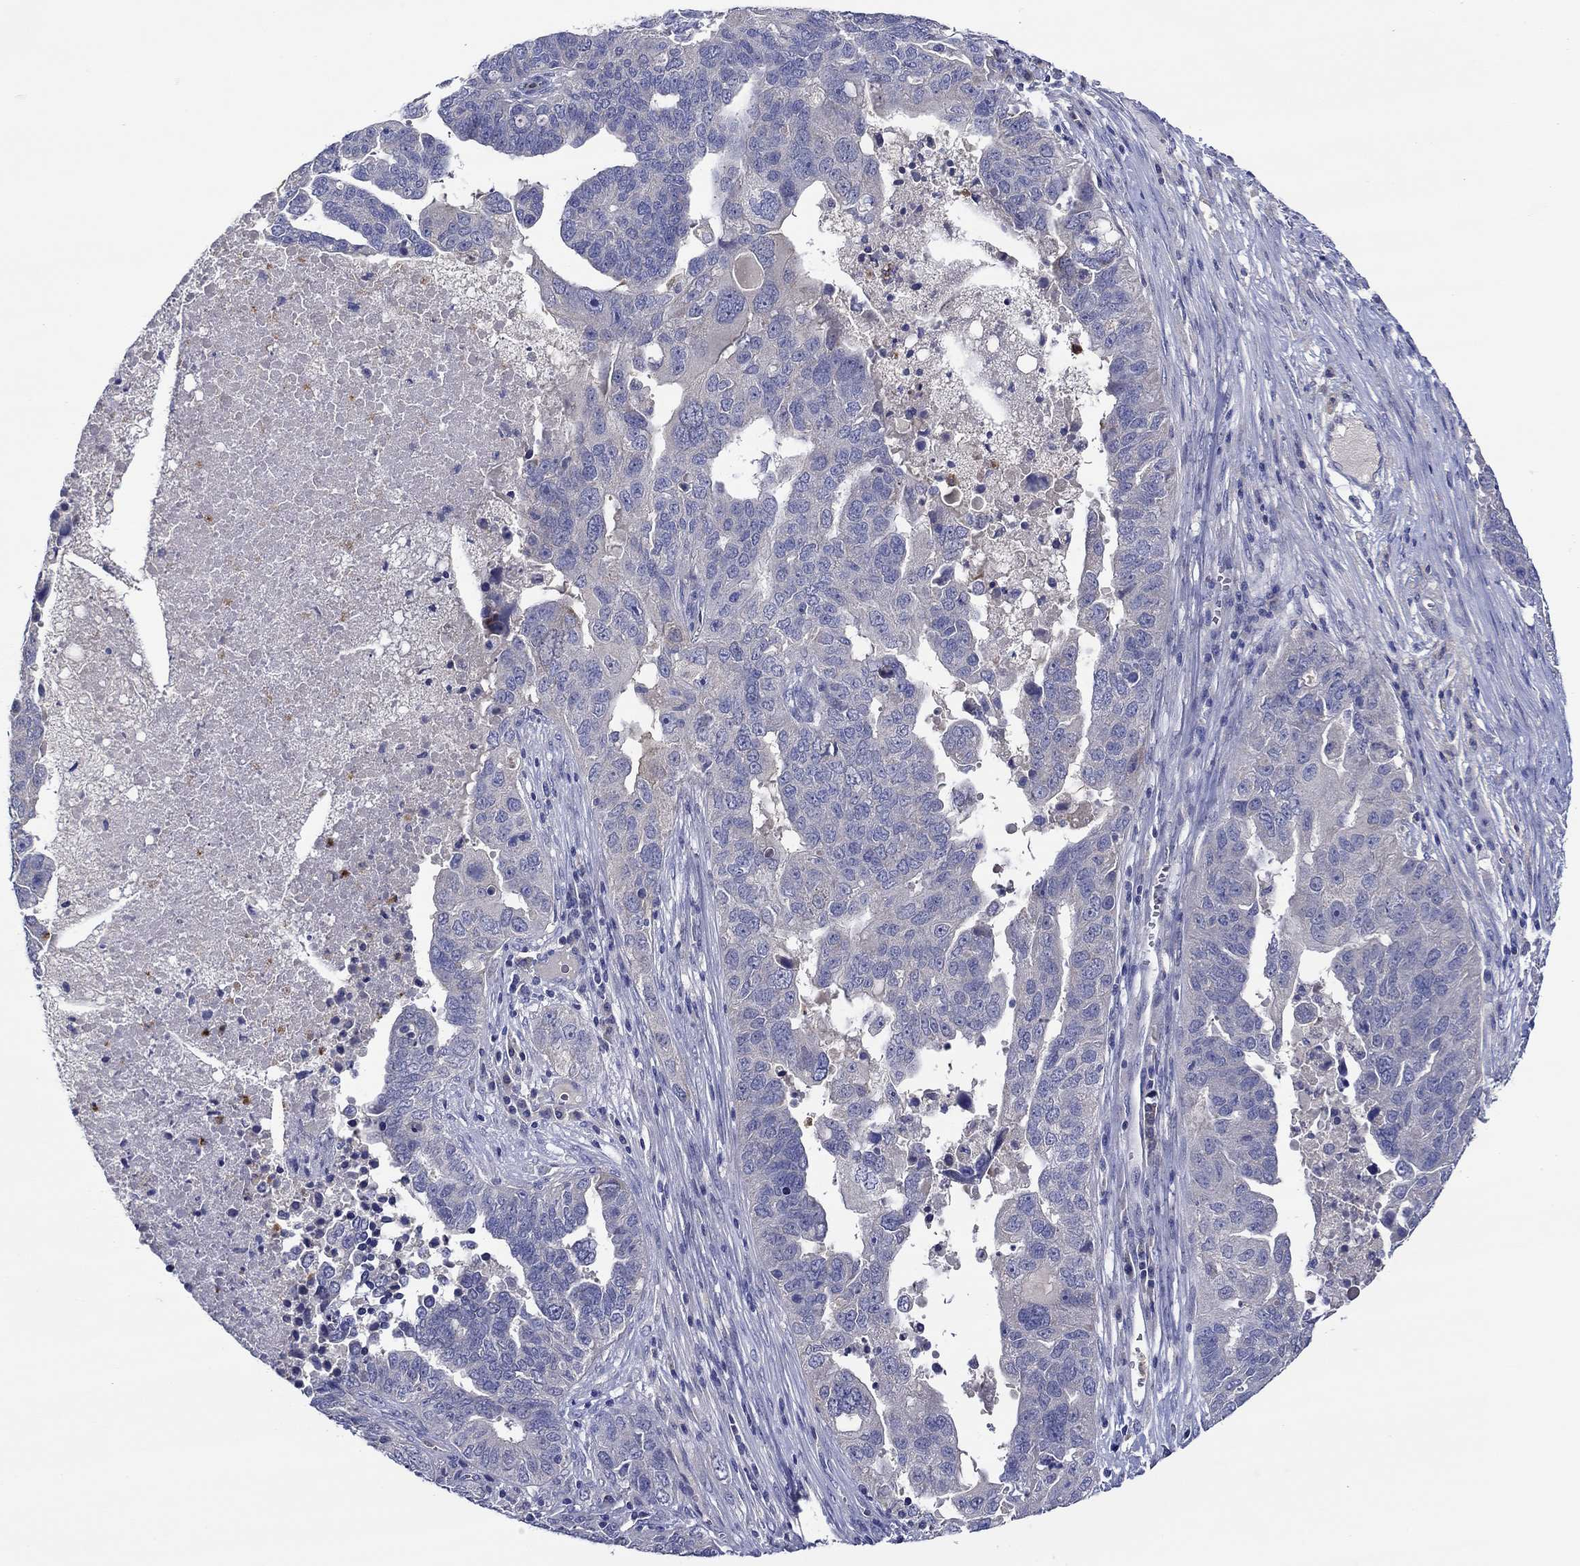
{"staining": {"intensity": "negative", "quantity": "none", "location": "none"}, "tissue": "ovarian cancer", "cell_type": "Tumor cells", "image_type": "cancer", "snomed": [{"axis": "morphology", "description": "Carcinoma, endometroid"}, {"axis": "topography", "description": "Soft tissue"}, {"axis": "topography", "description": "Ovary"}], "caption": "IHC micrograph of neoplastic tissue: human ovarian cancer stained with DAB reveals no significant protein staining in tumor cells.", "gene": "CHIT1", "patient": {"sex": "female", "age": 52}}